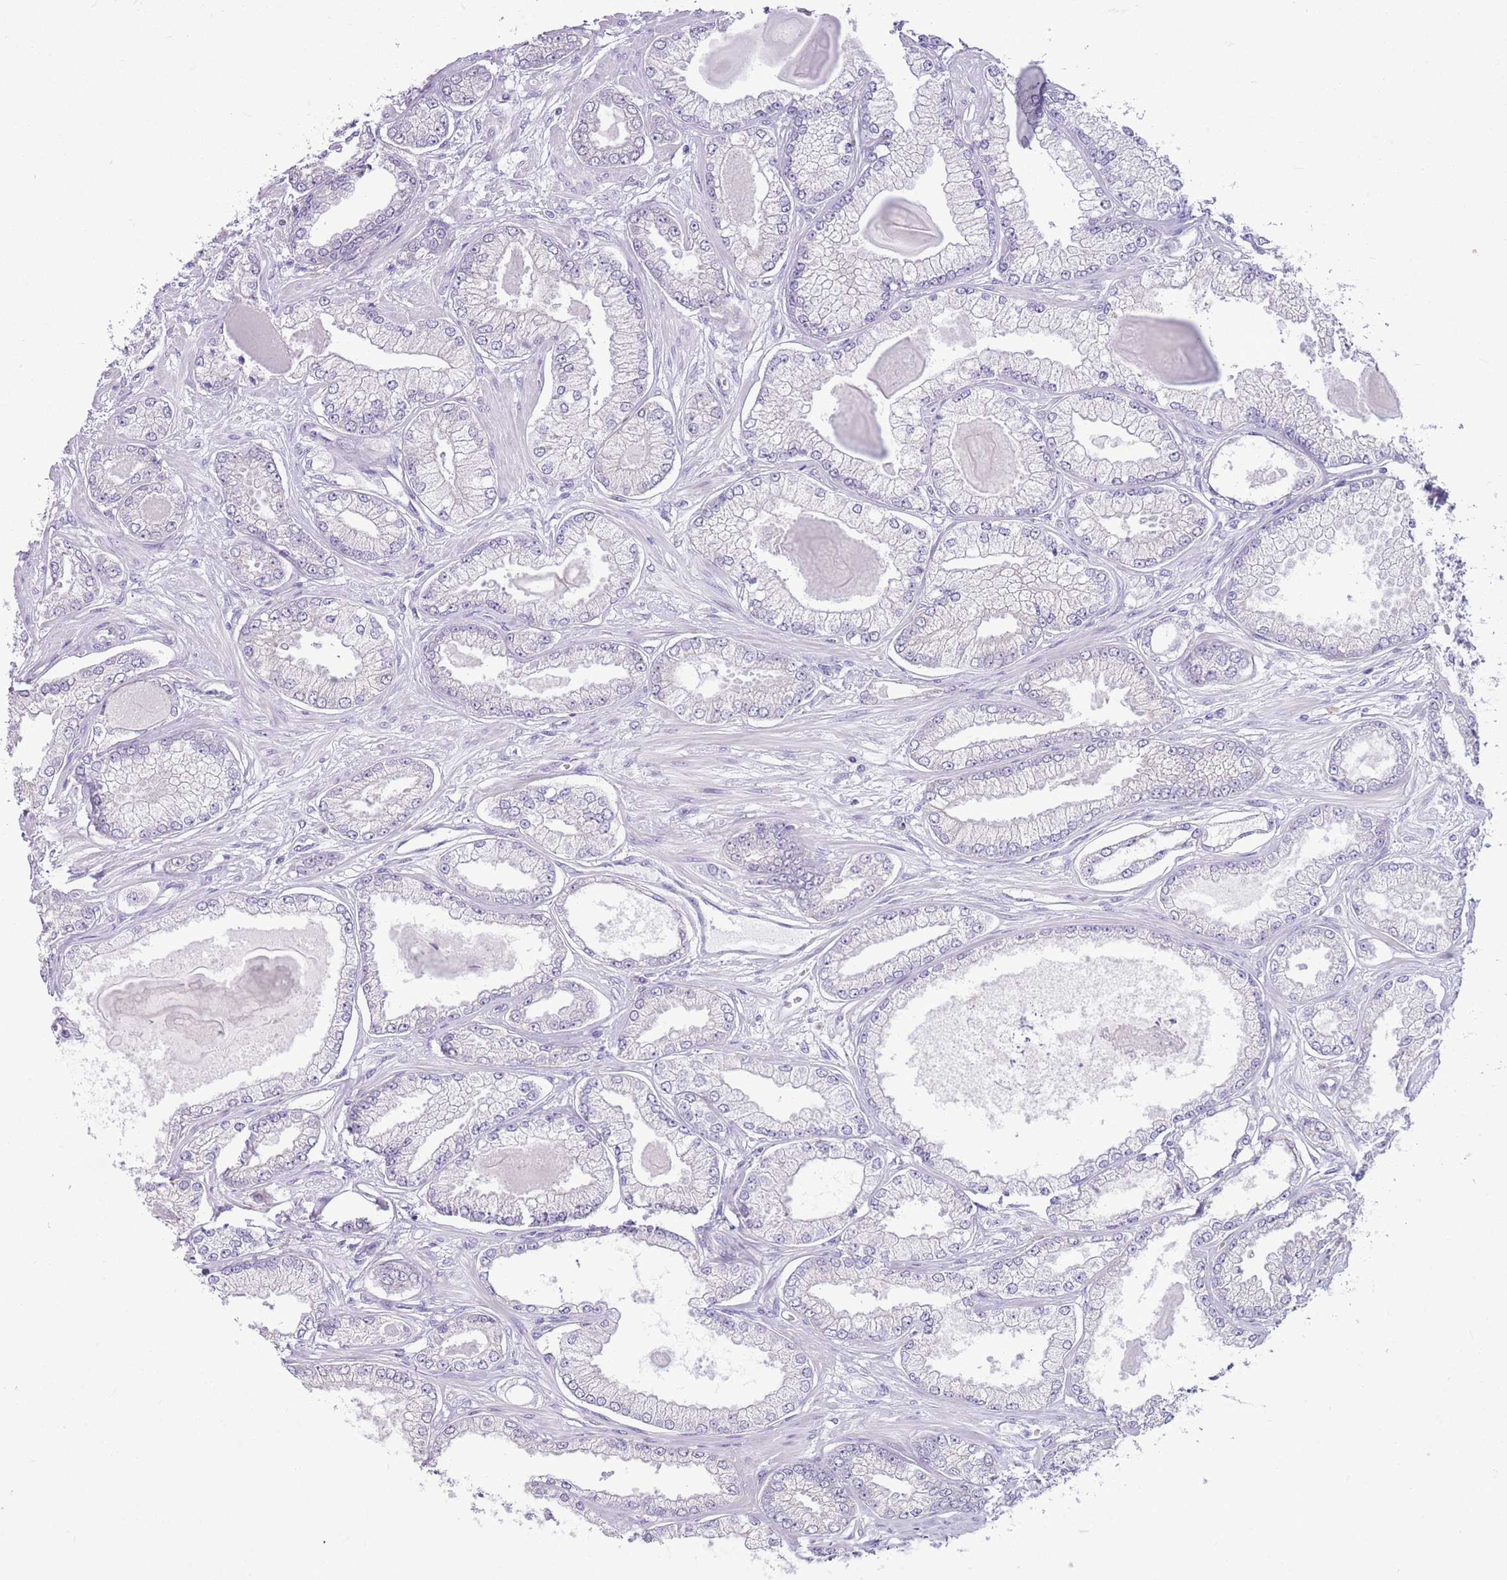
{"staining": {"intensity": "negative", "quantity": "none", "location": "none"}, "tissue": "prostate cancer", "cell_type": "Tumor cells", "image_type": "cancer", "snomed": [{"axis": "morphology", "description": "Adenocarcinoma, Low grade"}, {"axis": "topography", "description": "Prostate"}], "caption": "Photomicrograph shows no protein expression in tumor cells of prostate cancer (adenocarcinoma (low-grade)) tissue.", "gene": "PARP8", "patient": {"sex": "male", "age": 64}}